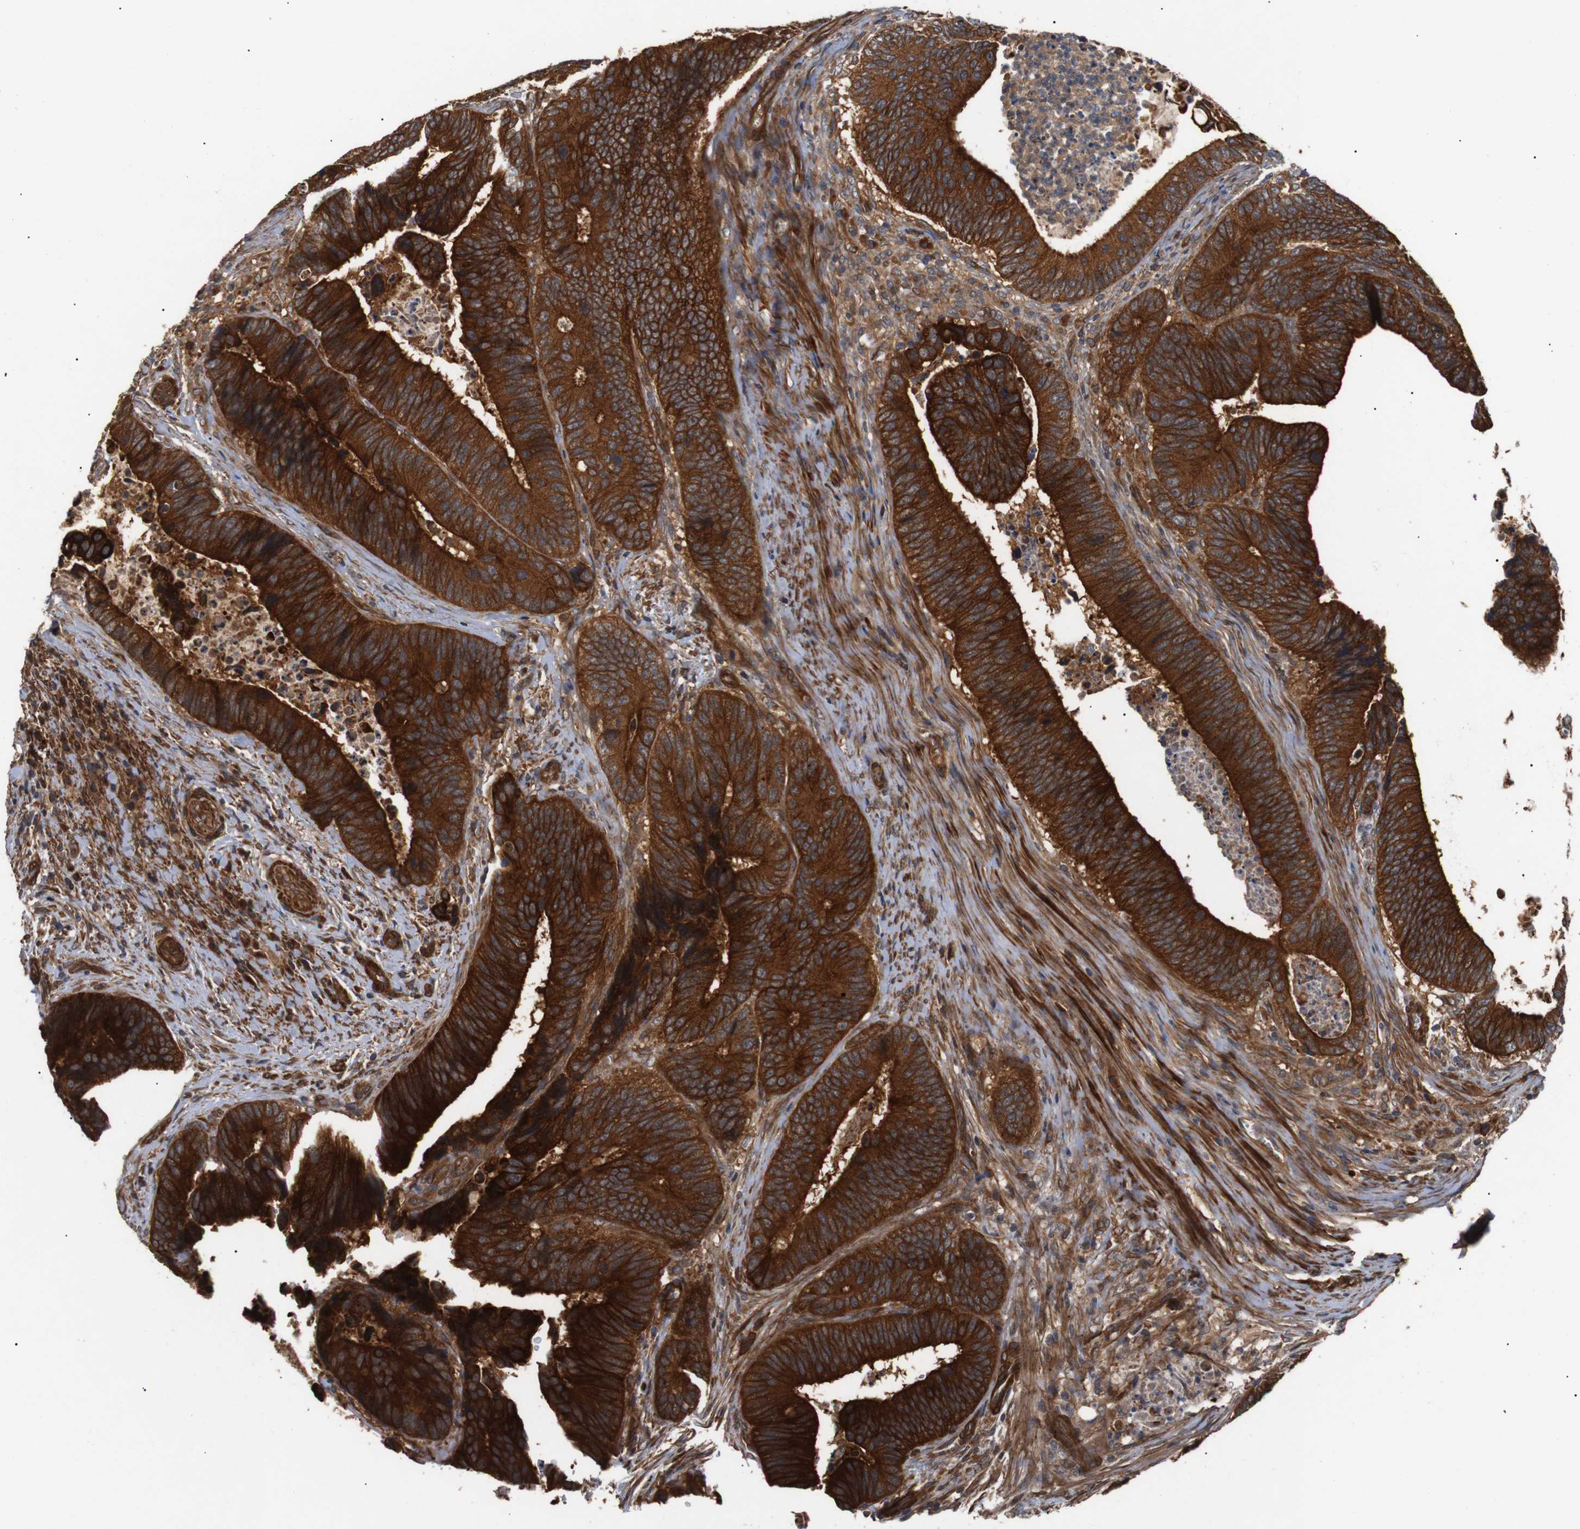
{"staining": {"intensity": "strong", "quantity": ">75%", "location": "cytoplasmic/membranous"}, "tissue": "colorectal cancer", "cell_type": "Tumor cells", "image_type": "cancer", "snomed": [{"axis": "morphology", "description": "Inflammation, NOS"}, {"axis": "morphology", "description": "Adenocarcinoma, NOS"}, {"axis": "topography", "description": "Colon"}], "caption": "Colorectal cancer (adenocarcinoma) stained for a protein (brown) displays strong cytoplasmic/membranous positive staining in about >75% of tumor cells.", "gene": "PAWR", "patient": {"sex": "male", "age": 72}}